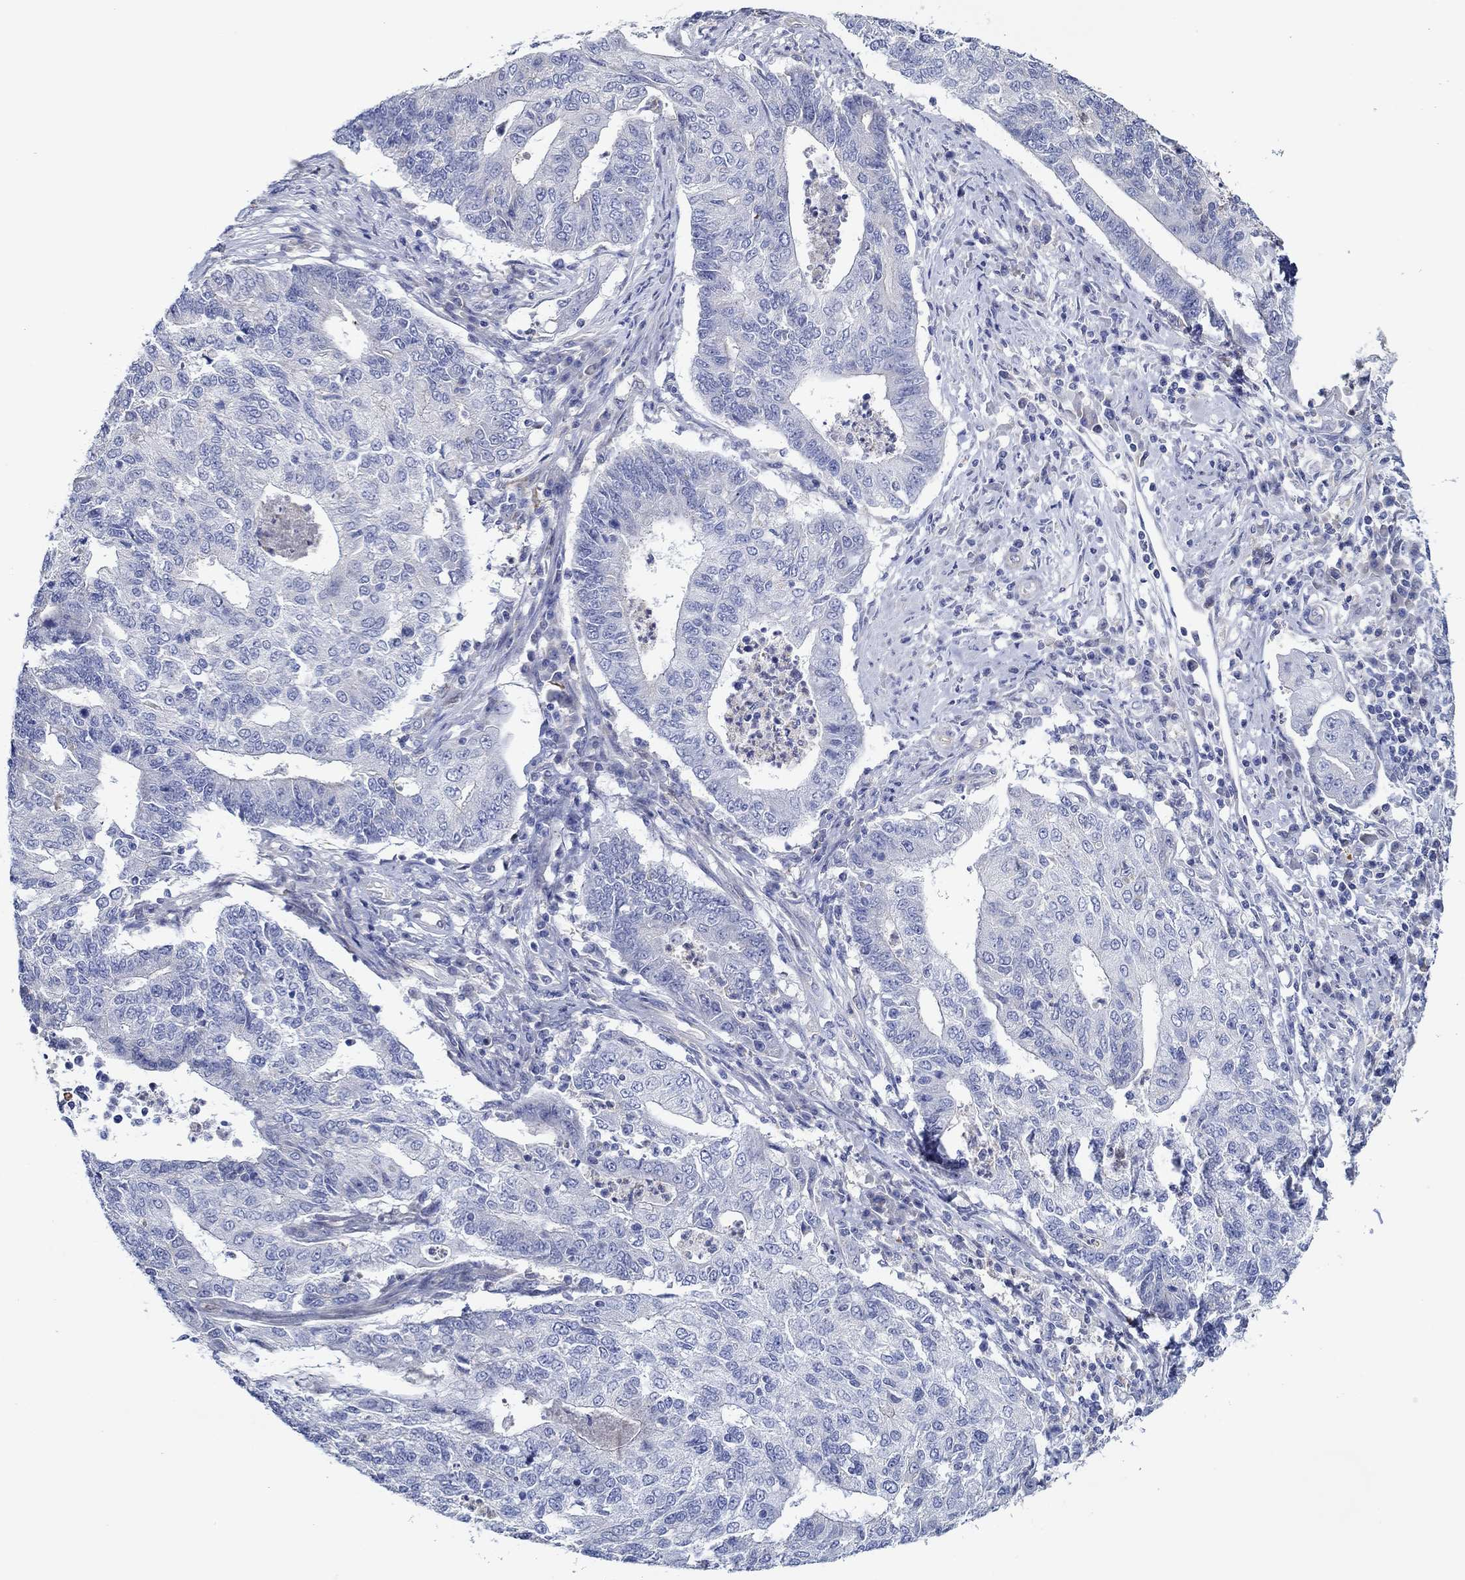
{"staining": {"intensity": "negative", "quantity": "none", "location": "none"}, "tissue": "endometrial cancer", "cell_type": "Tumor cells", "image_type": "cancer", "snomed": [{"axis": "morphology", "description": "Adenocarcinoma, NOS"}, {"axis": "topography", "description": "Uterus"}, {"axis": "topography", "description": "Endometrium"}], "caption": "IHC histopathology image of neoplastic tissue: human adenocarcinoma (endometrial) stained with DAB (3,3'-diaminobenzidine) exhibits no significant protein staining in tumor cells. Nuclei are stained in blue.", "gene": "CFAP61", "patient": {"sex": "female", "age": 54}}